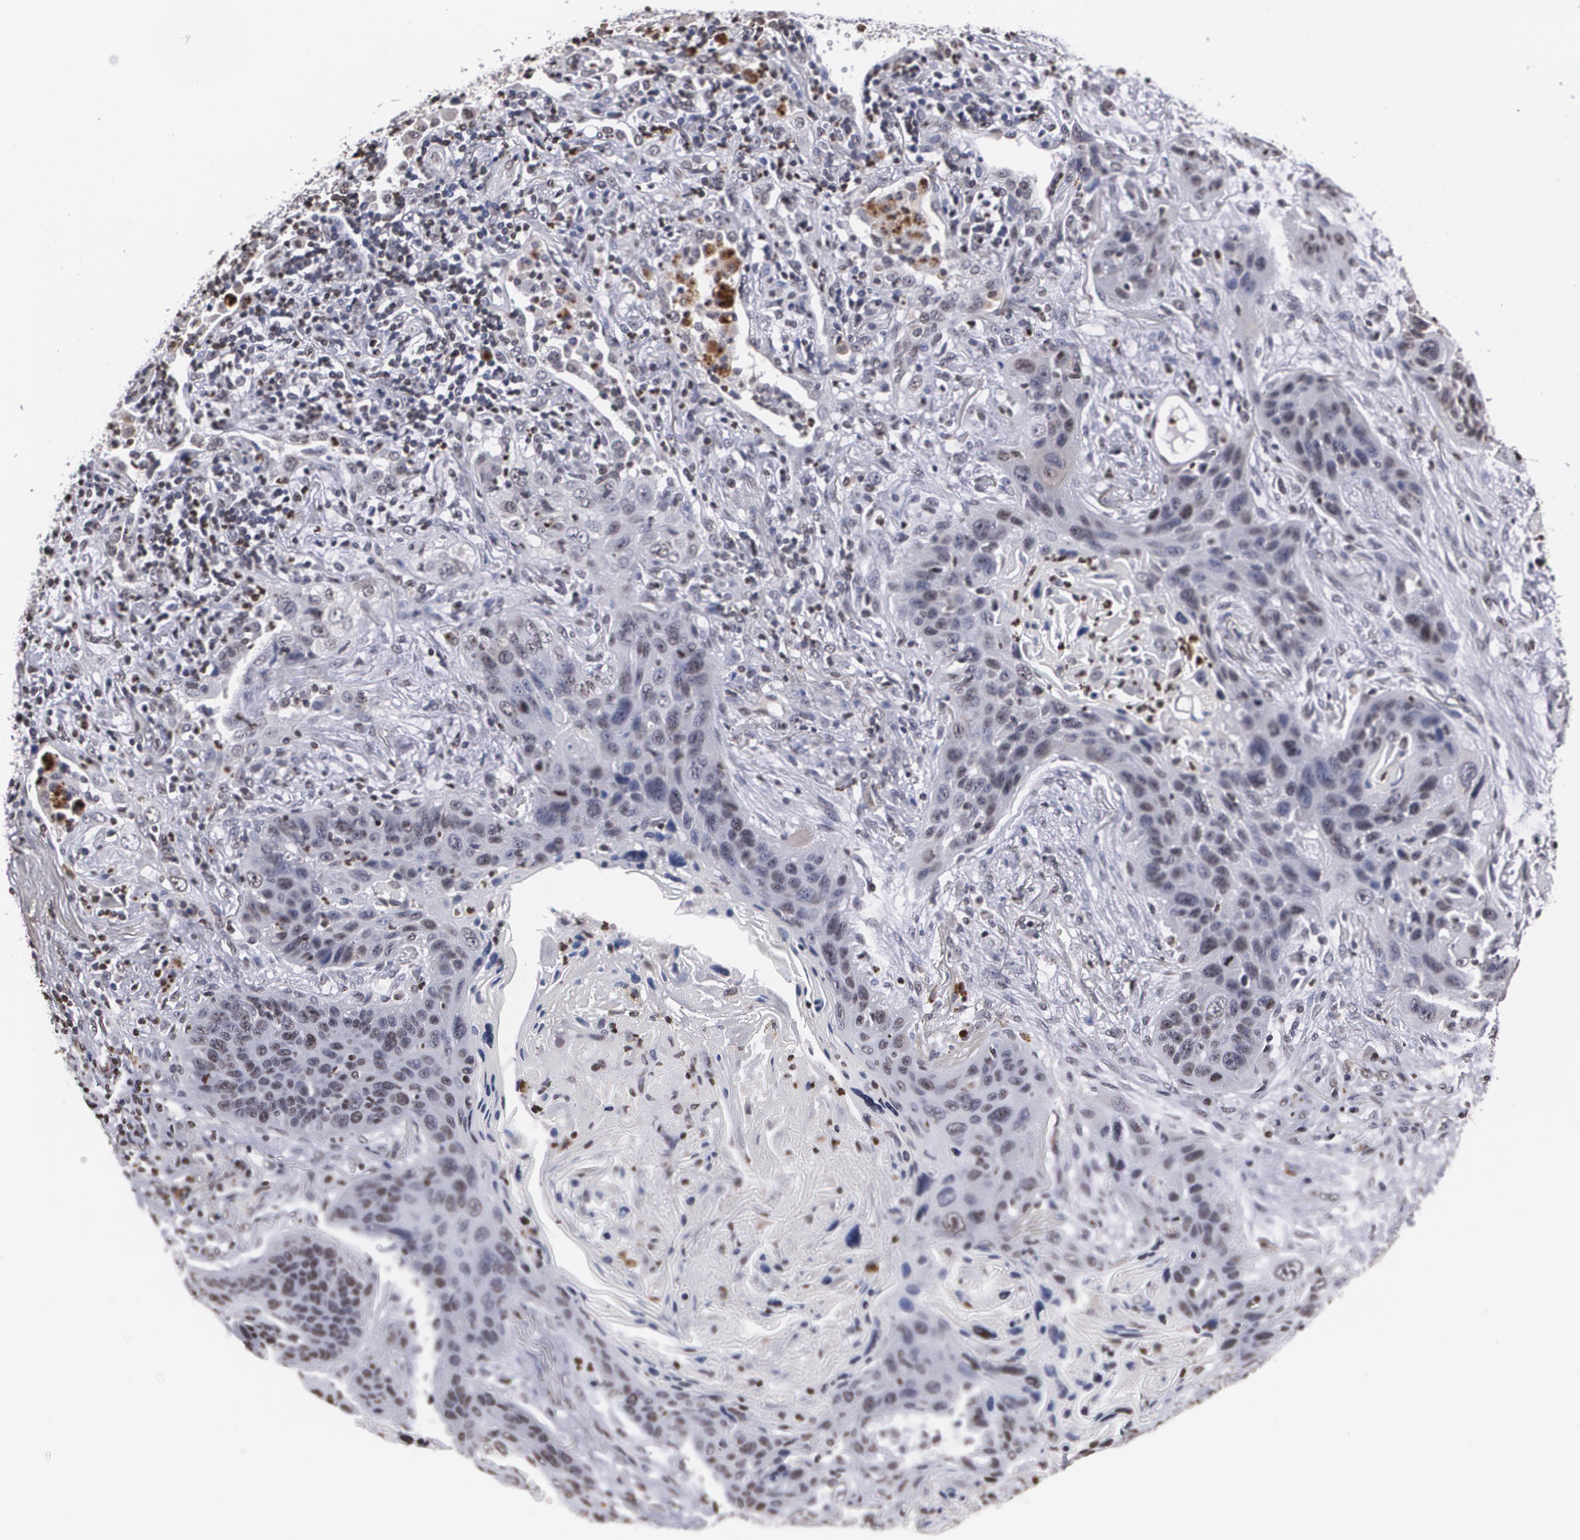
{"staining": {"intensity": "weak", "quantity": "<25%", "location": "nuclear"}, "tissue": "lung cancer", "cell_type": "Tumor cells", "image_type": "cancer", "snomed": [{"axis": "morphology", "description": "Squamous cell carcinoma, NOS"}, {"axis": "topography", "description": "Lung"}], "caption": "High power microscopy photomicrograph of an immunohistochemistry (IHC) histopathology image of lung squamous cell carcinoma, revealing no significant staining in tumor cells.", "gene": "MVP", "patient": {"sex": "female", "age": 67}}